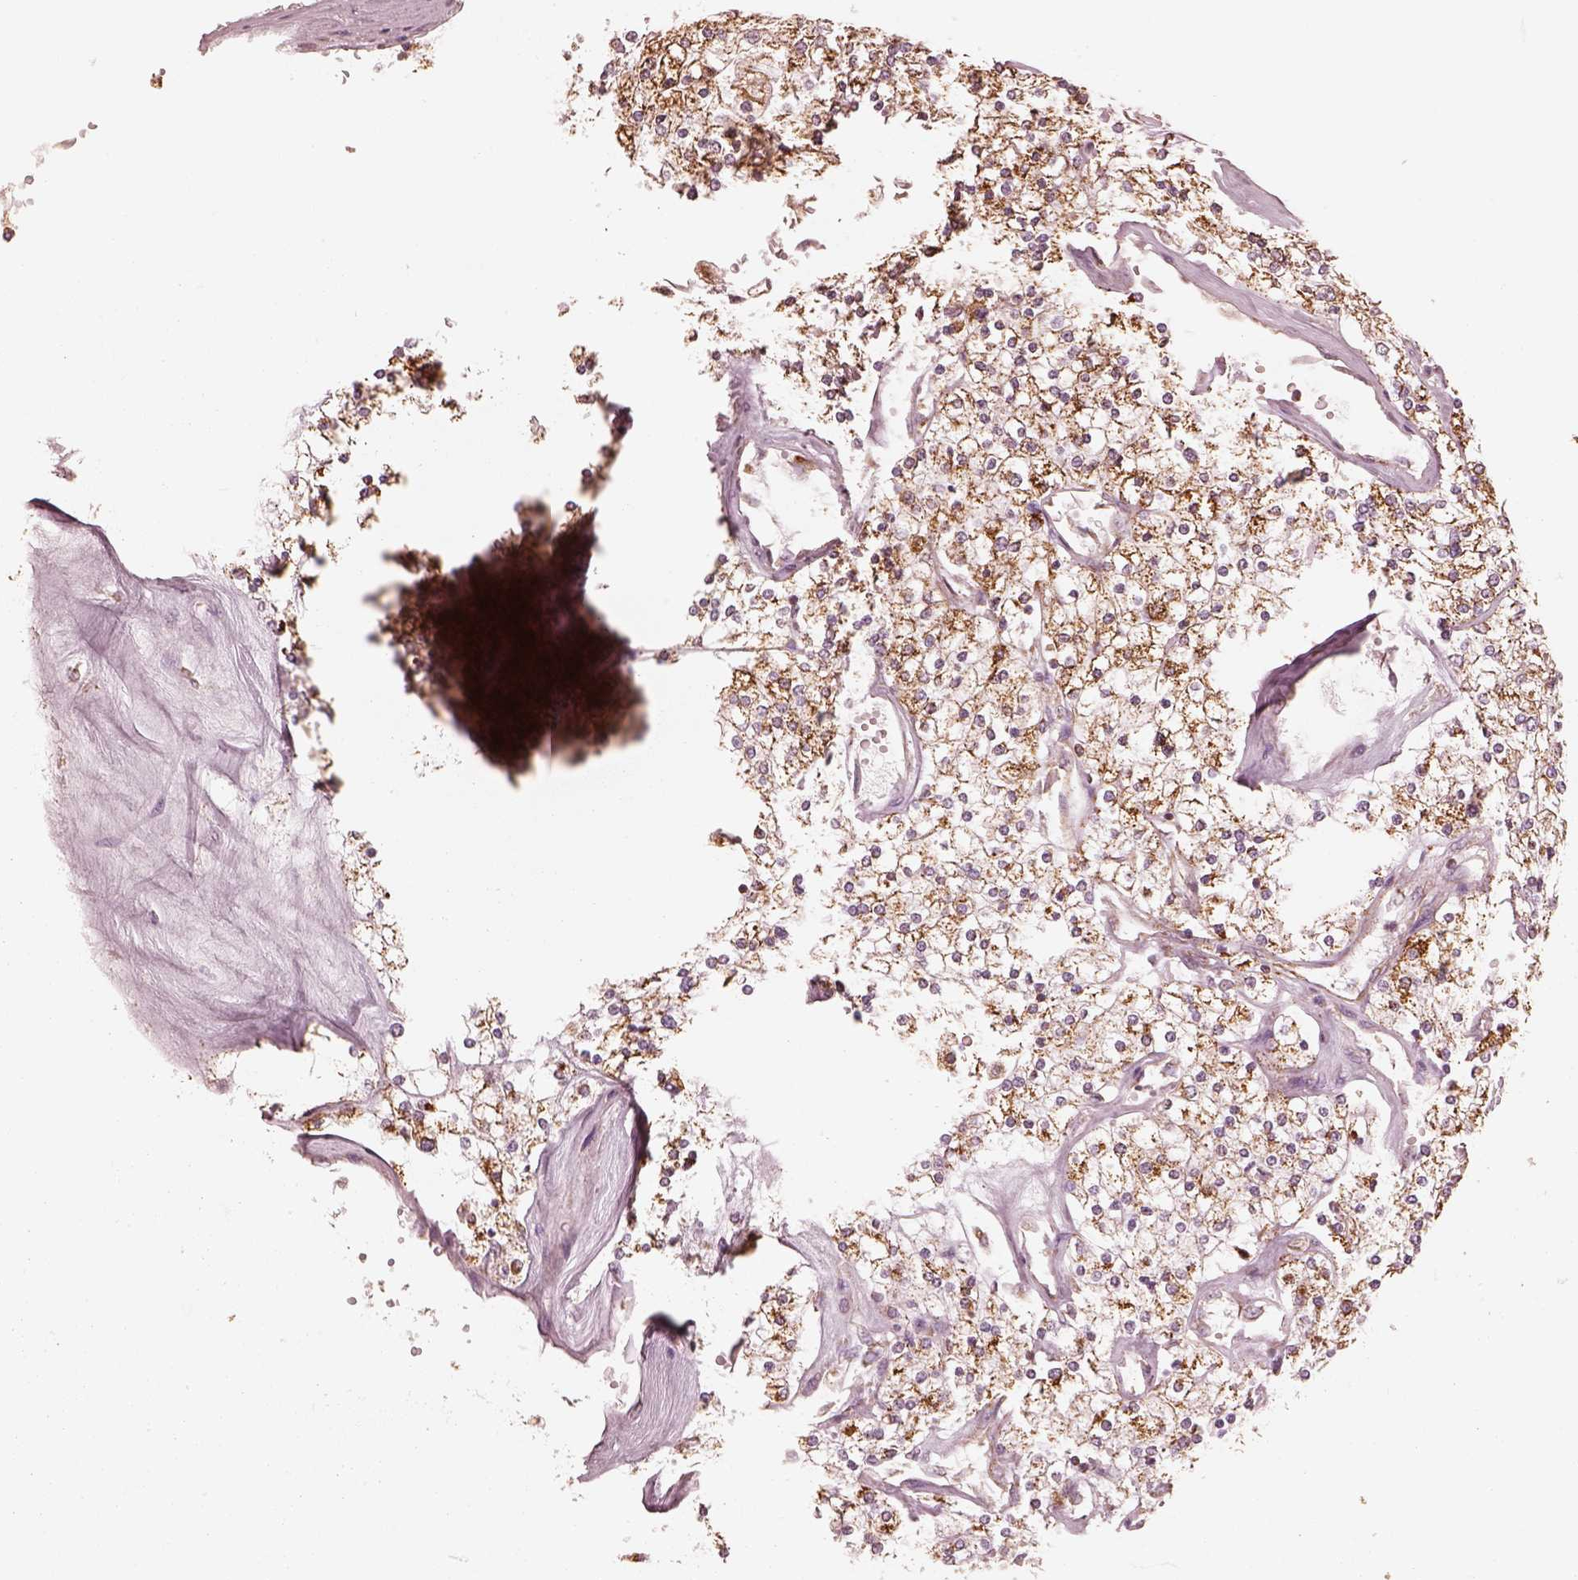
{"staining": {"intensity": "strong", "quantity": ">75%", "location": "cytoplasmic/membranous"}, "tissue": "renal cancer", "cell_type": "Tumor cells", "image_type": "cancer", "snomed": [{"axis": "morphology", "description": "Adenocarcinoma, NOS"}, {"axis": "topography", "description": "Kidney"}], "caption": "IHC staining of renal cancer (adenocarcinoma), which reveals high levels of strong cytoplasmic/membranous positivity in about >75% of tumor cells indicating strong cytoplasmic/membranous protein staining. The staining was performed using DAB (brown) for protein detection and nuclei were counterstained in hematoxylin (blue).", "gene": "ENTPD6", "patient": {"sex": "male", "age": 80}}